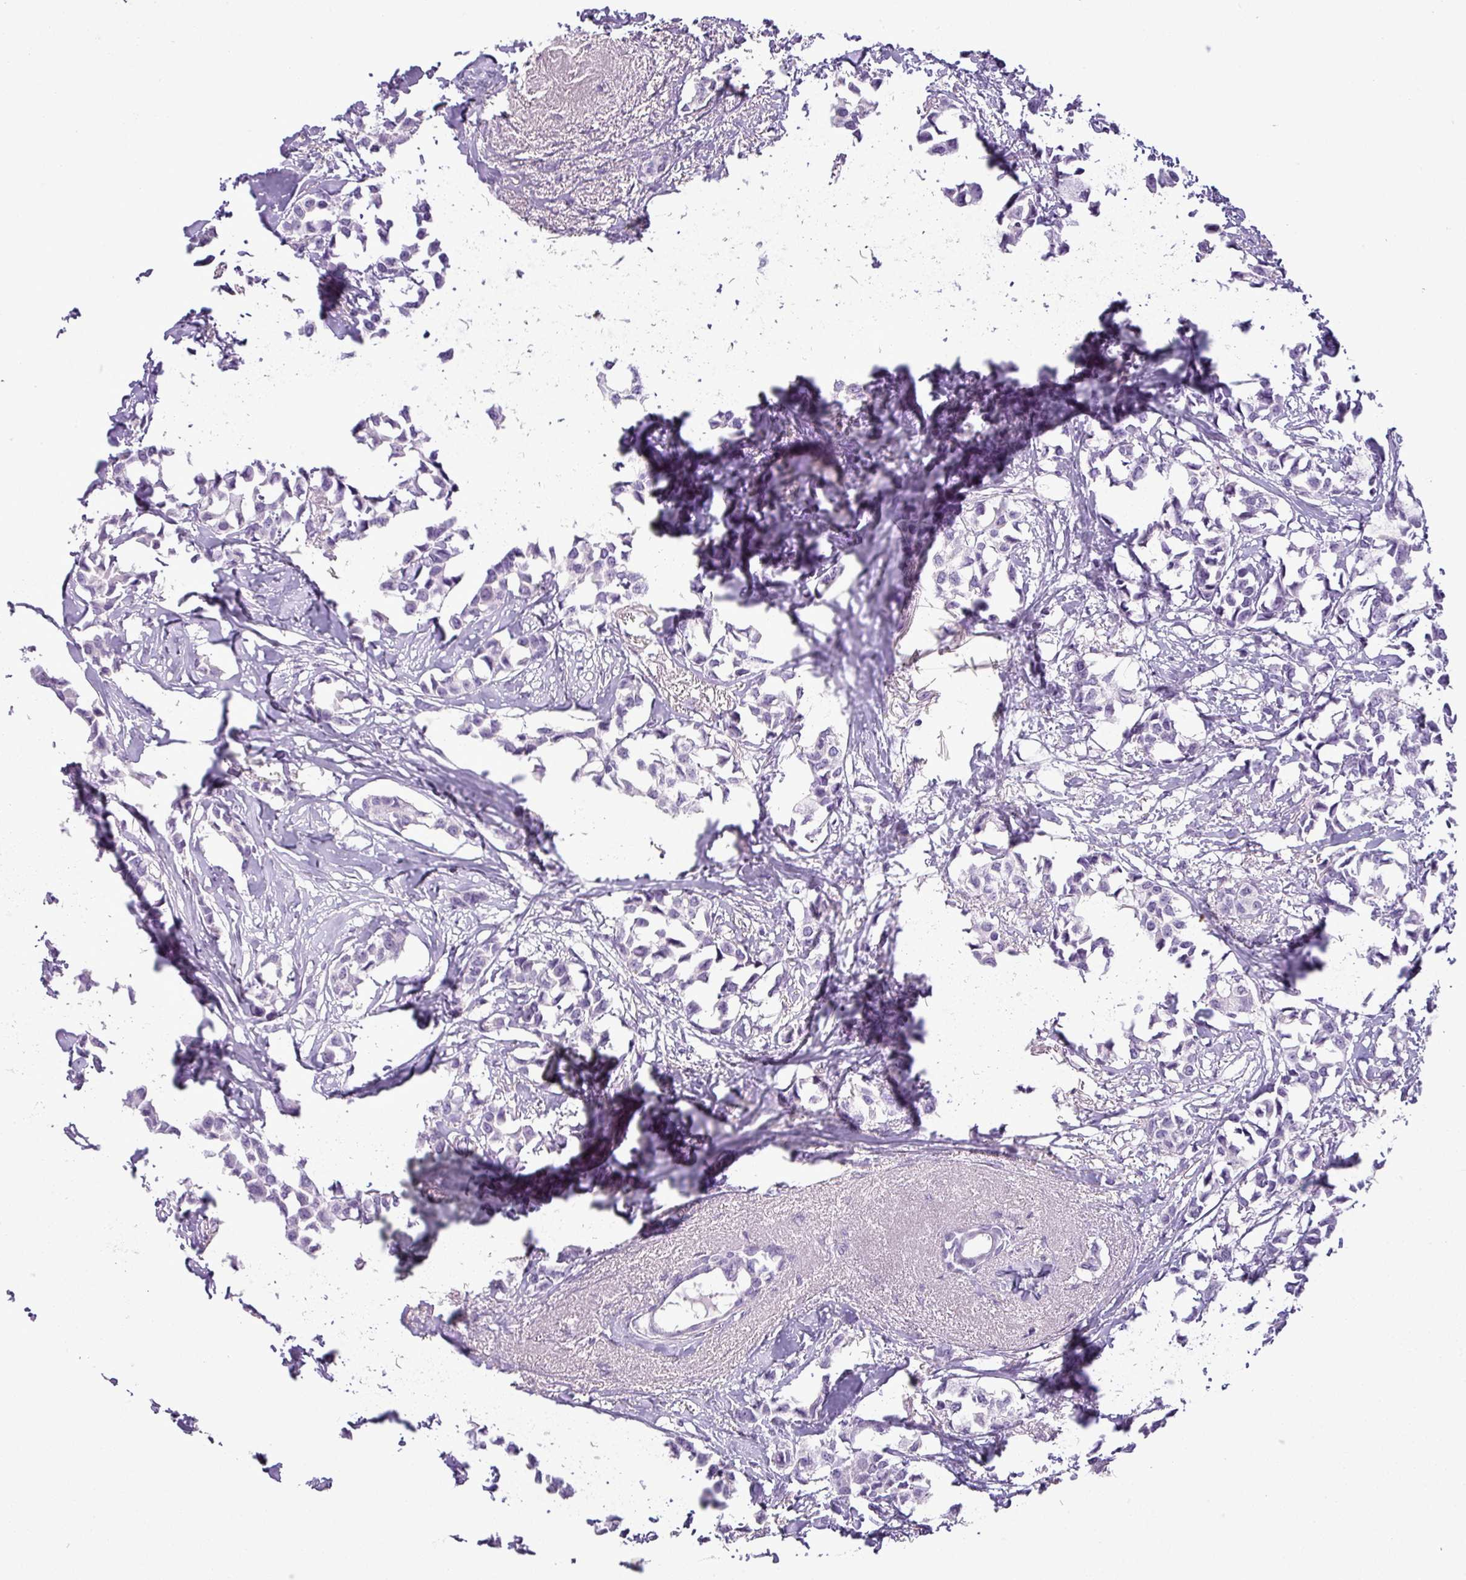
{"staining": {"intensity": "negative", "quantity": "none", "location": "none"}, "tissue": "breast cancer", "cell_type": "Tumor cells", "image_type": "cancer", "snomed": [{"axis": "morphology", "description": "Duct carcinoma"}, {"axis": "topography", "description": "Breast"}], "caption": "Protein analysis of intraductal carcinoma (breast) demonstrates no significant expression in tumor cells.", "gene": "CDH16", "patient": {"sex": "female", "age": 73}}